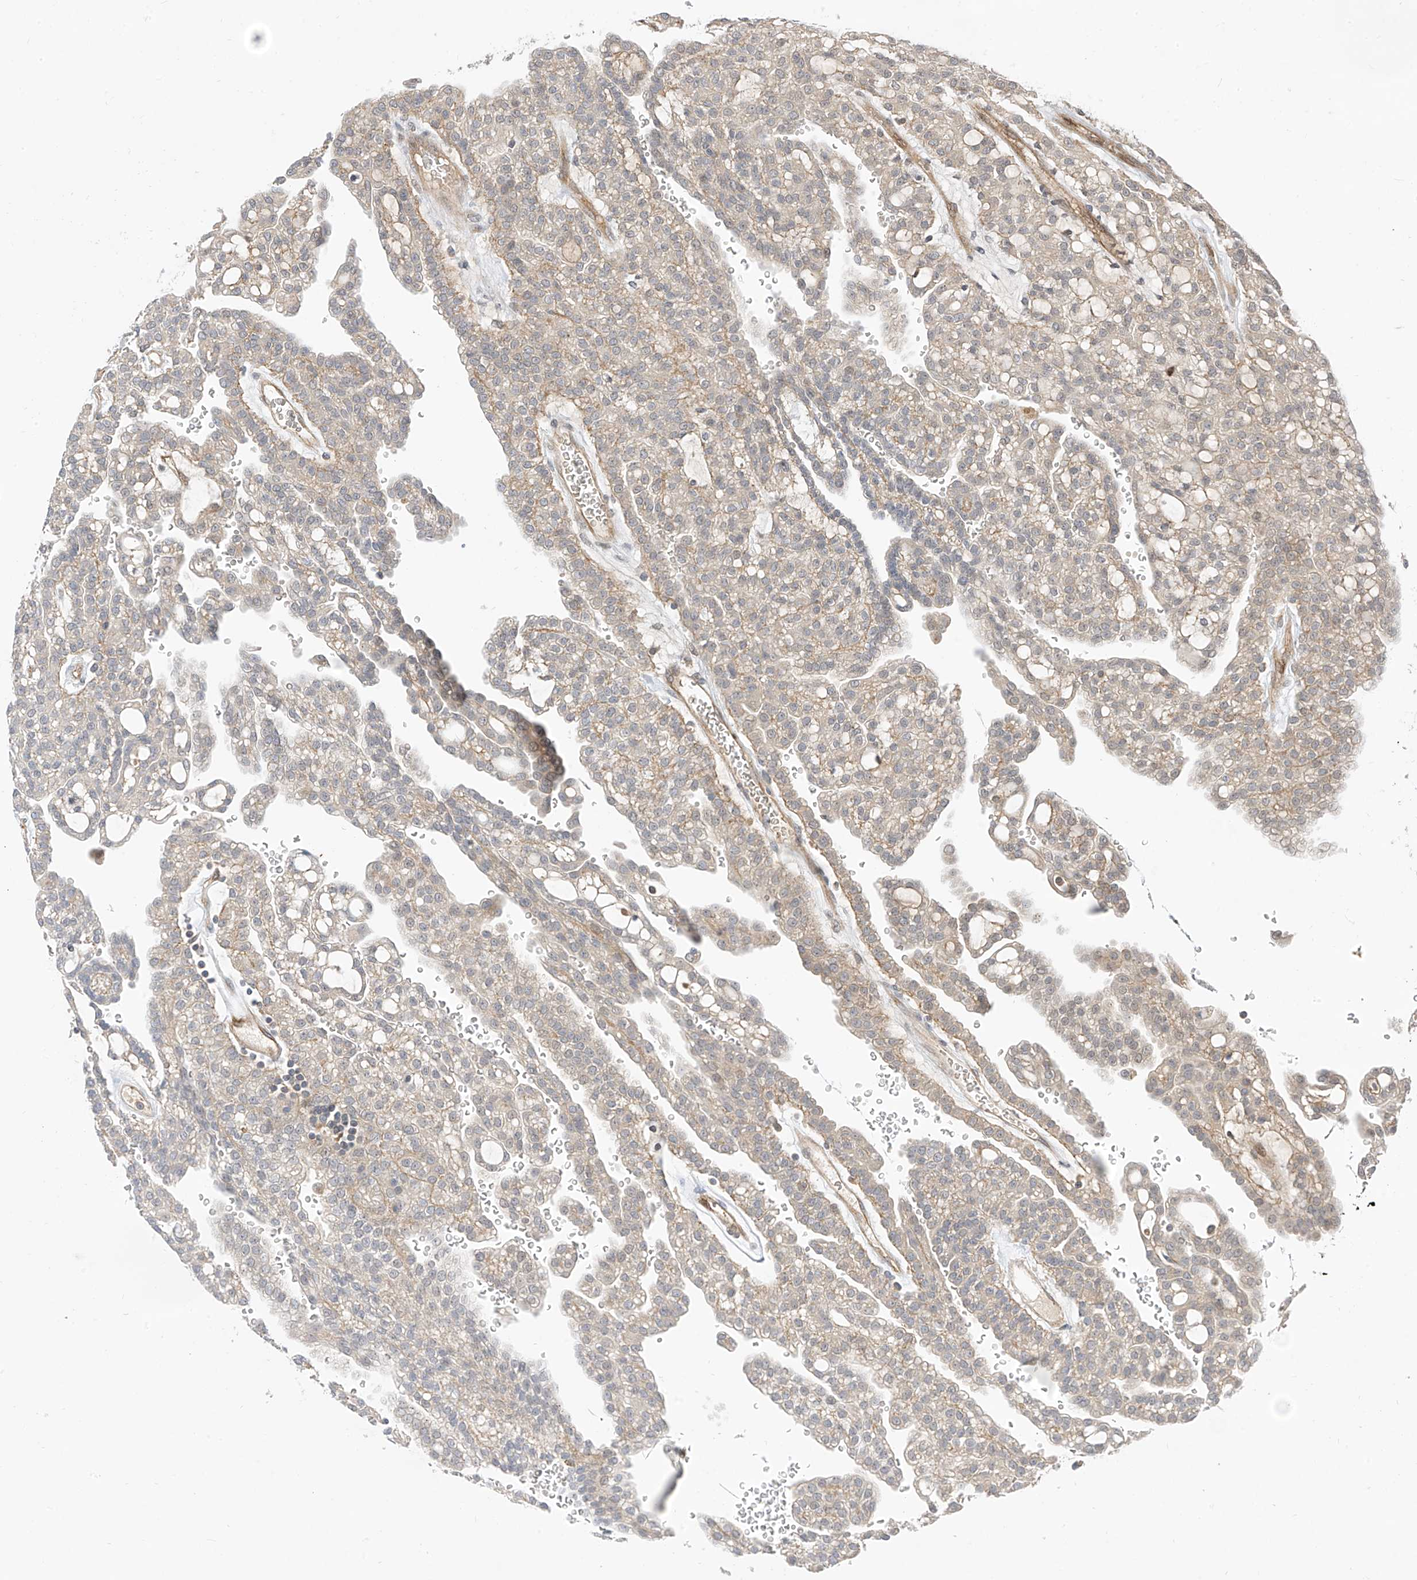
{"staining": {"intensity": "weak", "quantity": "<25%", "location": "cytoplasmic/membranous"}, "tissue": "renal cancer", "cell_type": "Tumor cells", "image_type": "cancer", "snomed": [{"axis": "morphology", "description": "Adenocarcinoma, NOS"}, {"axis": "topography", "description": "Kidney"}], "caption": "Adenocarcinoma (renal) was stained to show a protein in brown. There is no significant staining in tumor cells.", "gene": "MRTFA", "patient": {"sex": "male", "age": 63}}